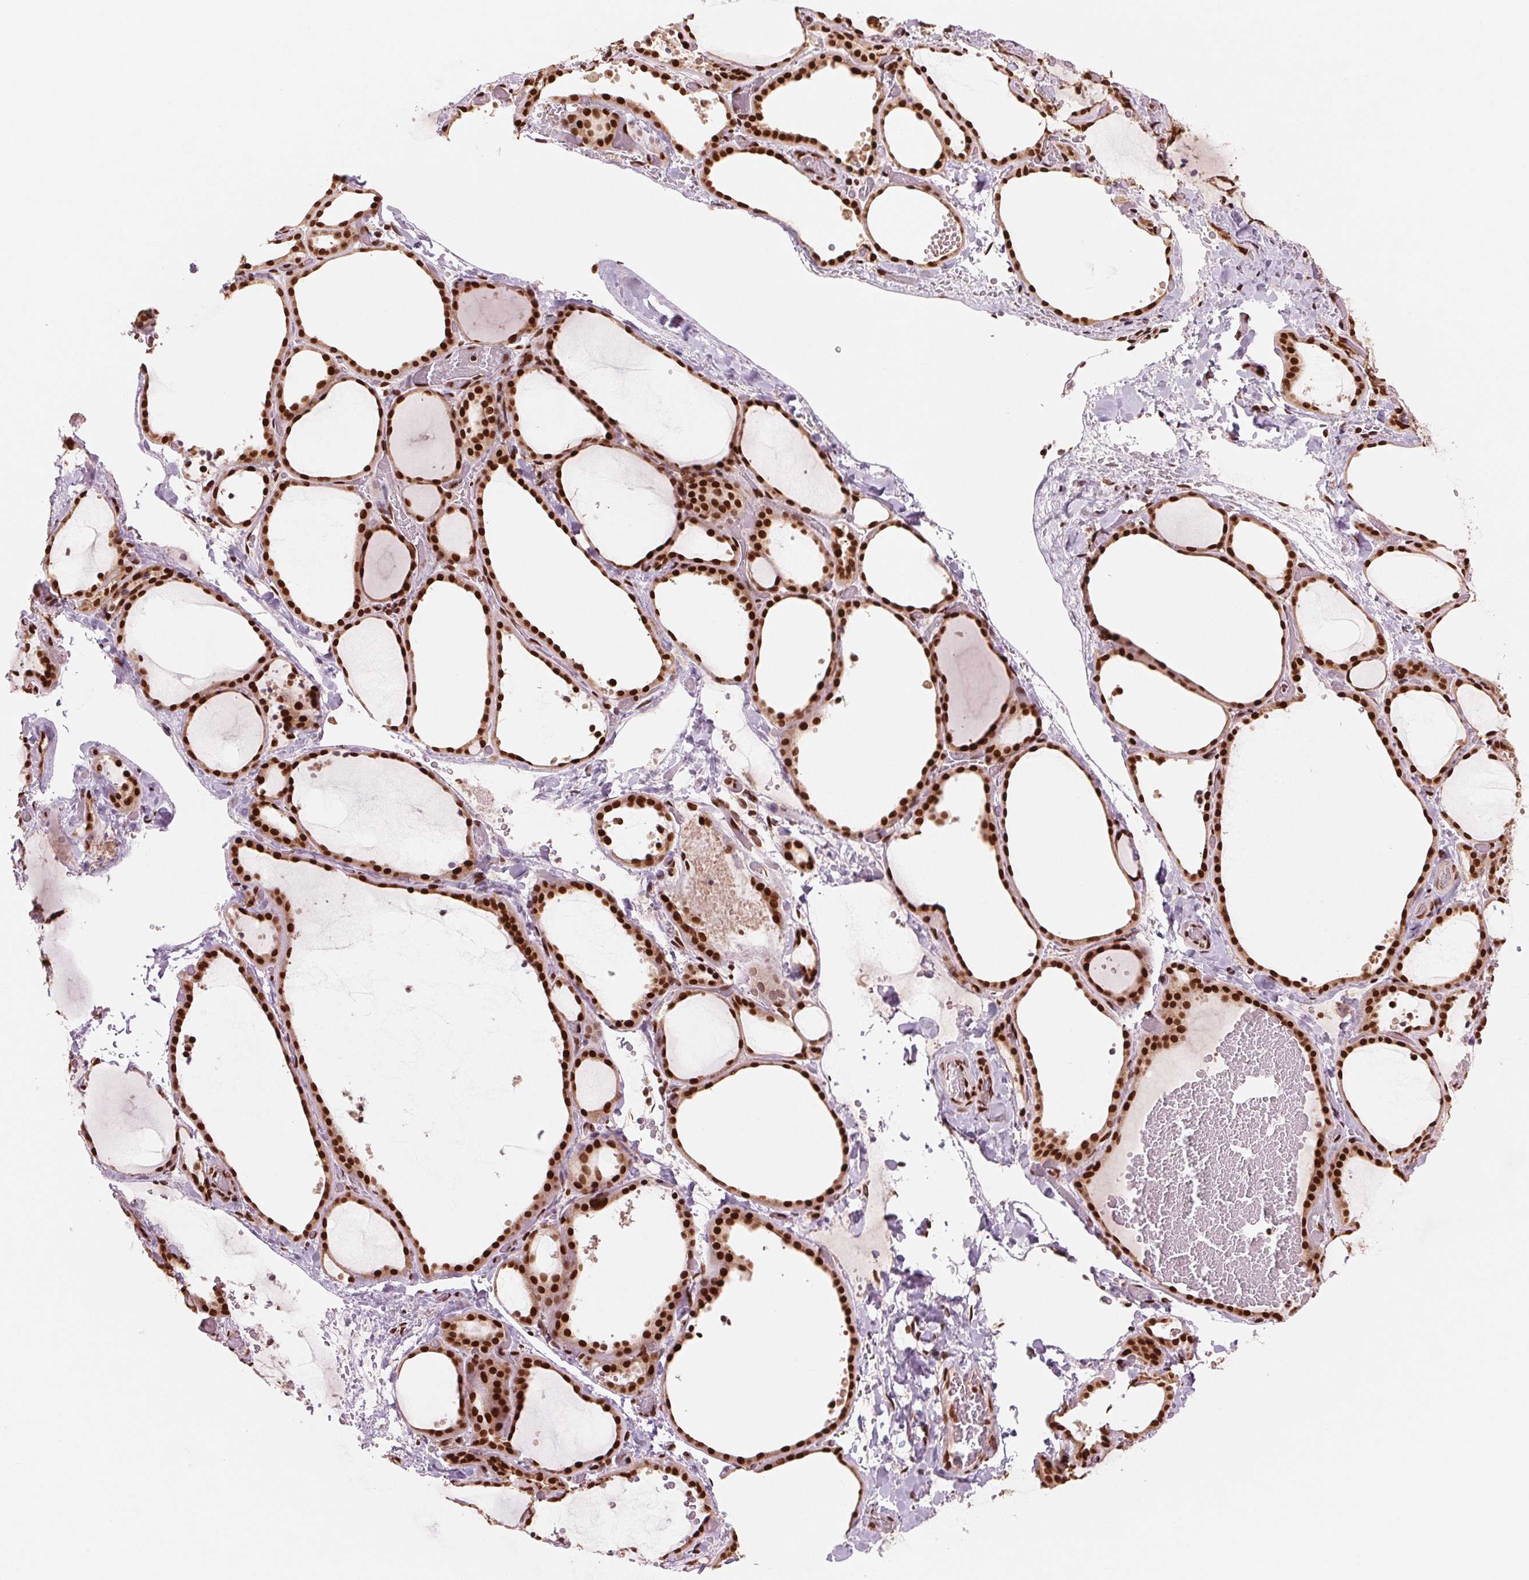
{"staining": {"intensity": "strong", "quantity": ">75%", "location": "nuclear"}, "tissue": "thyroid gland", "cell_type": "Glandular cells", "image_type": "normal", "snomed": [{"axis": "morphology", "description": "Normal tissue, NOS"}, {"axis": "topography", "description": "Thyroid gland"}], "caption": "Protein analysis of benign thyroid gland demonstrates strong nuclear expression in approximately >75% of glandular cells.", "gene": "TTLL9", "patient": {"sex": "female", "age": 36}}